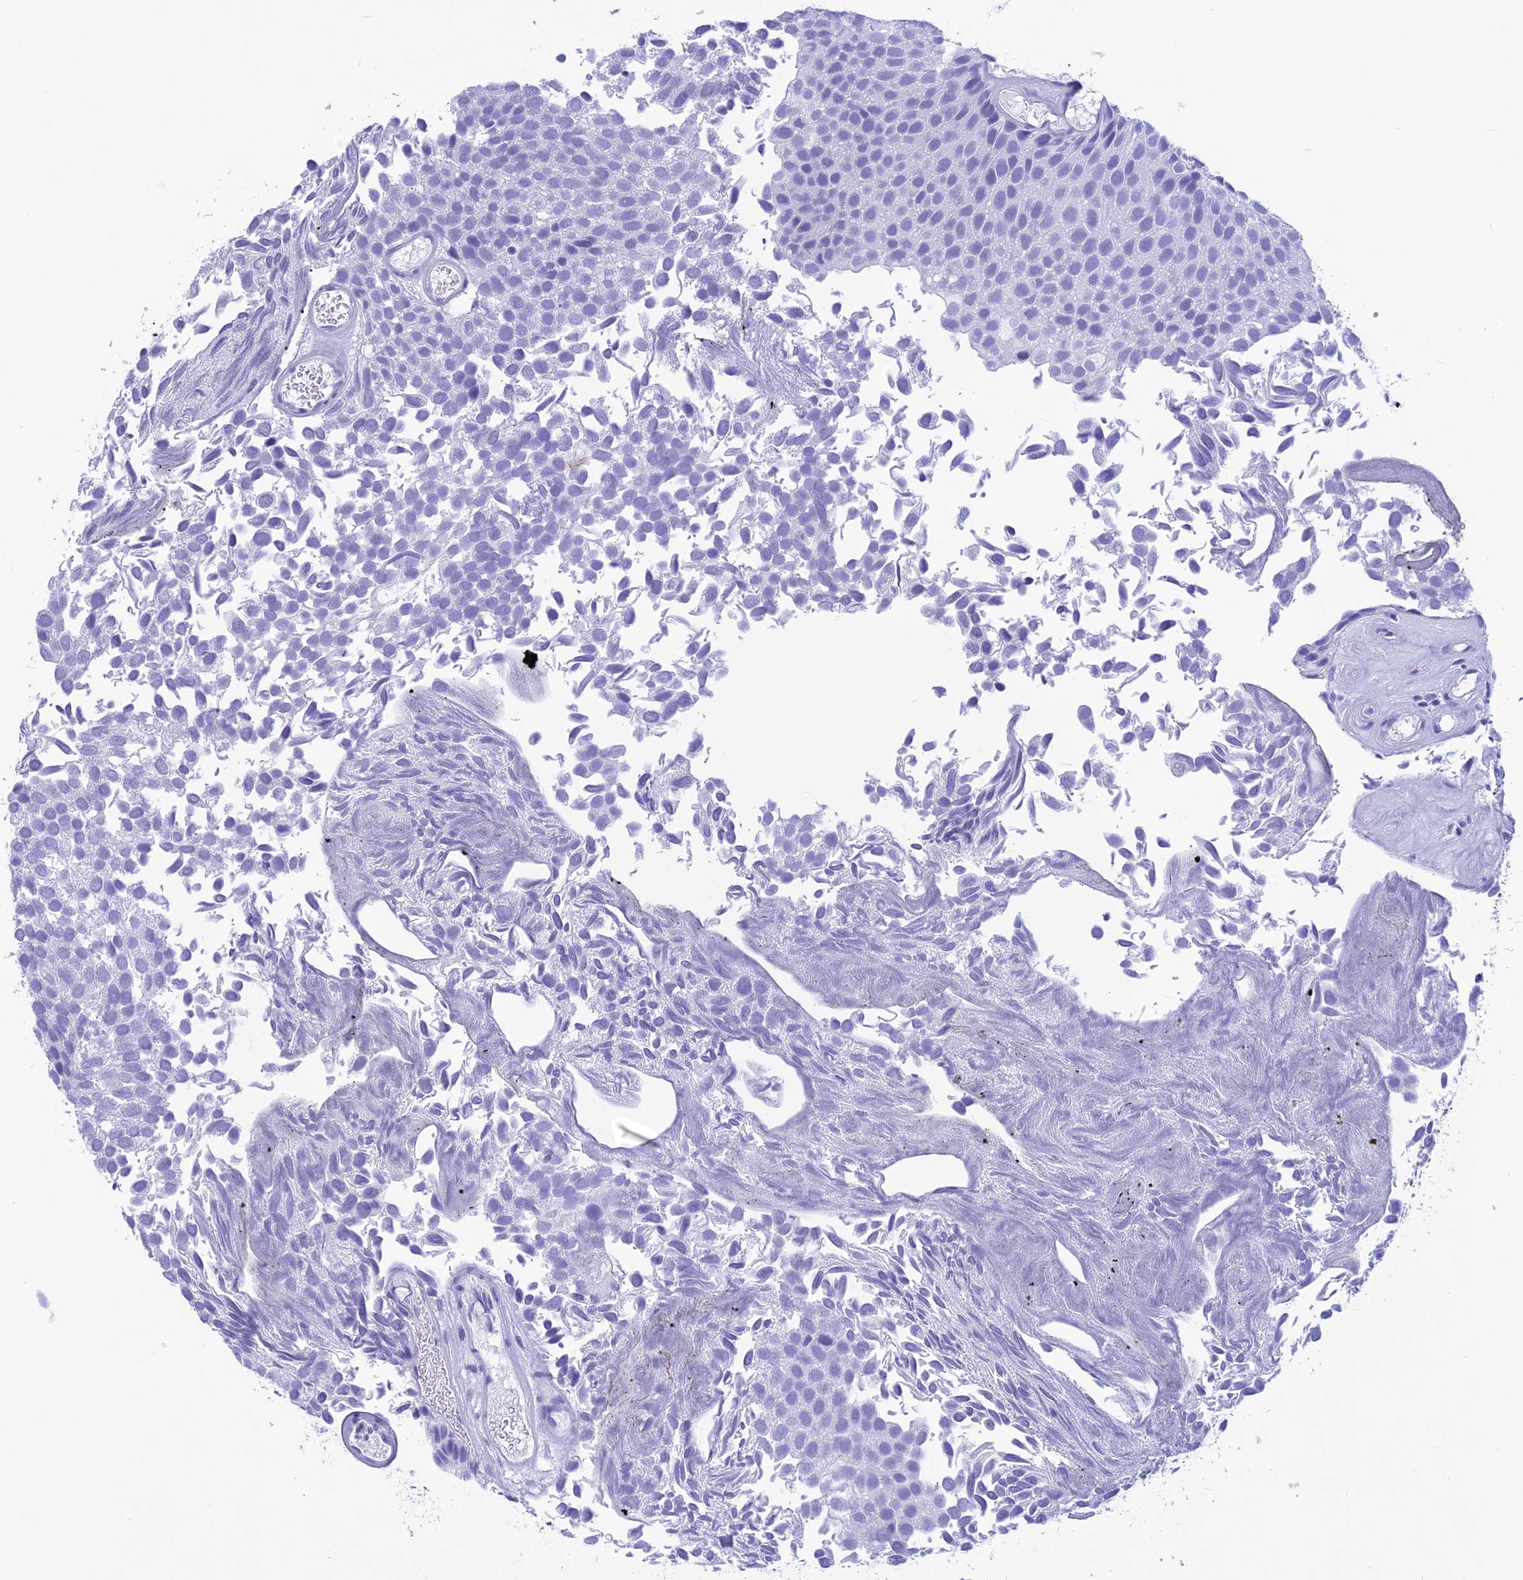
{"staining": {"intensity": "negative", "quantity": "none", "location": "none"}, "tissue": "urothelial cancer", "cell_type": "Tumor cells", "image_type": "cancer", "snomed": [{"axis": "morphology", "description": "Urothelial carcinoma, Low grade"}, {"axis": "topography", "description": "Urinary bladder"}], "caption": "A high-resolution micrograph shows IHC staining of low-grade urothelial carcinoma, which demonstrates no significant staining in tumor cells.", "gene": "TRAM1L1", "patient": {"sex": "male", "age": 89}}